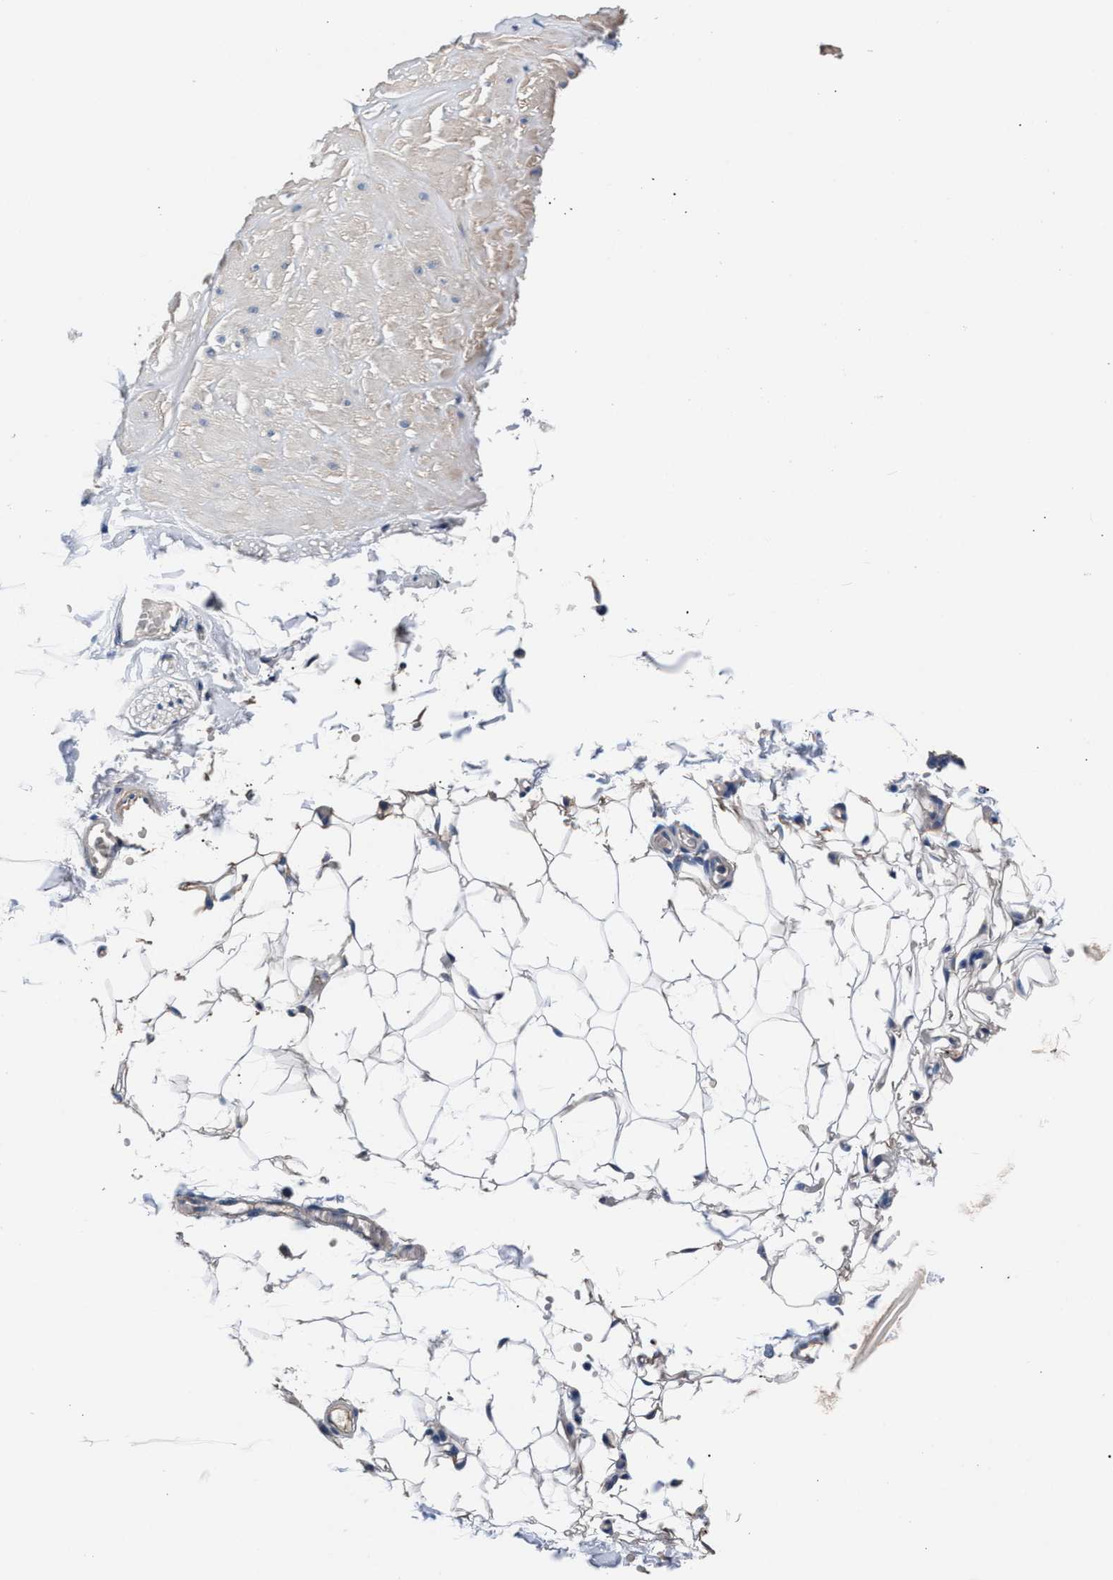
{"staining": {"intensity": "negative", "quantity": "none", "location": "none"}, "tissue": "adipose tissue", "cell_type": "Adipocytes", "image_type": "normal", "snomed": [{"axis": "morphology", "description": "Normal tissue, NOS"}, {"axis": "topography", "description": "Adipose tissue"}, {"axis": "topography", "description": "Vascular tissue"}, {"axis": "topography", "description": "Peripheral nerve tissue"}], "caption": "Adipocytes are negative for protein expression in normal human adipose tissue. (DAB (3,3'-diaminobenzidine) immunohistochemistry (IHC), high magnification).", "gene": "GSTM1", "patient": {"sex": "male", "age": 25}}